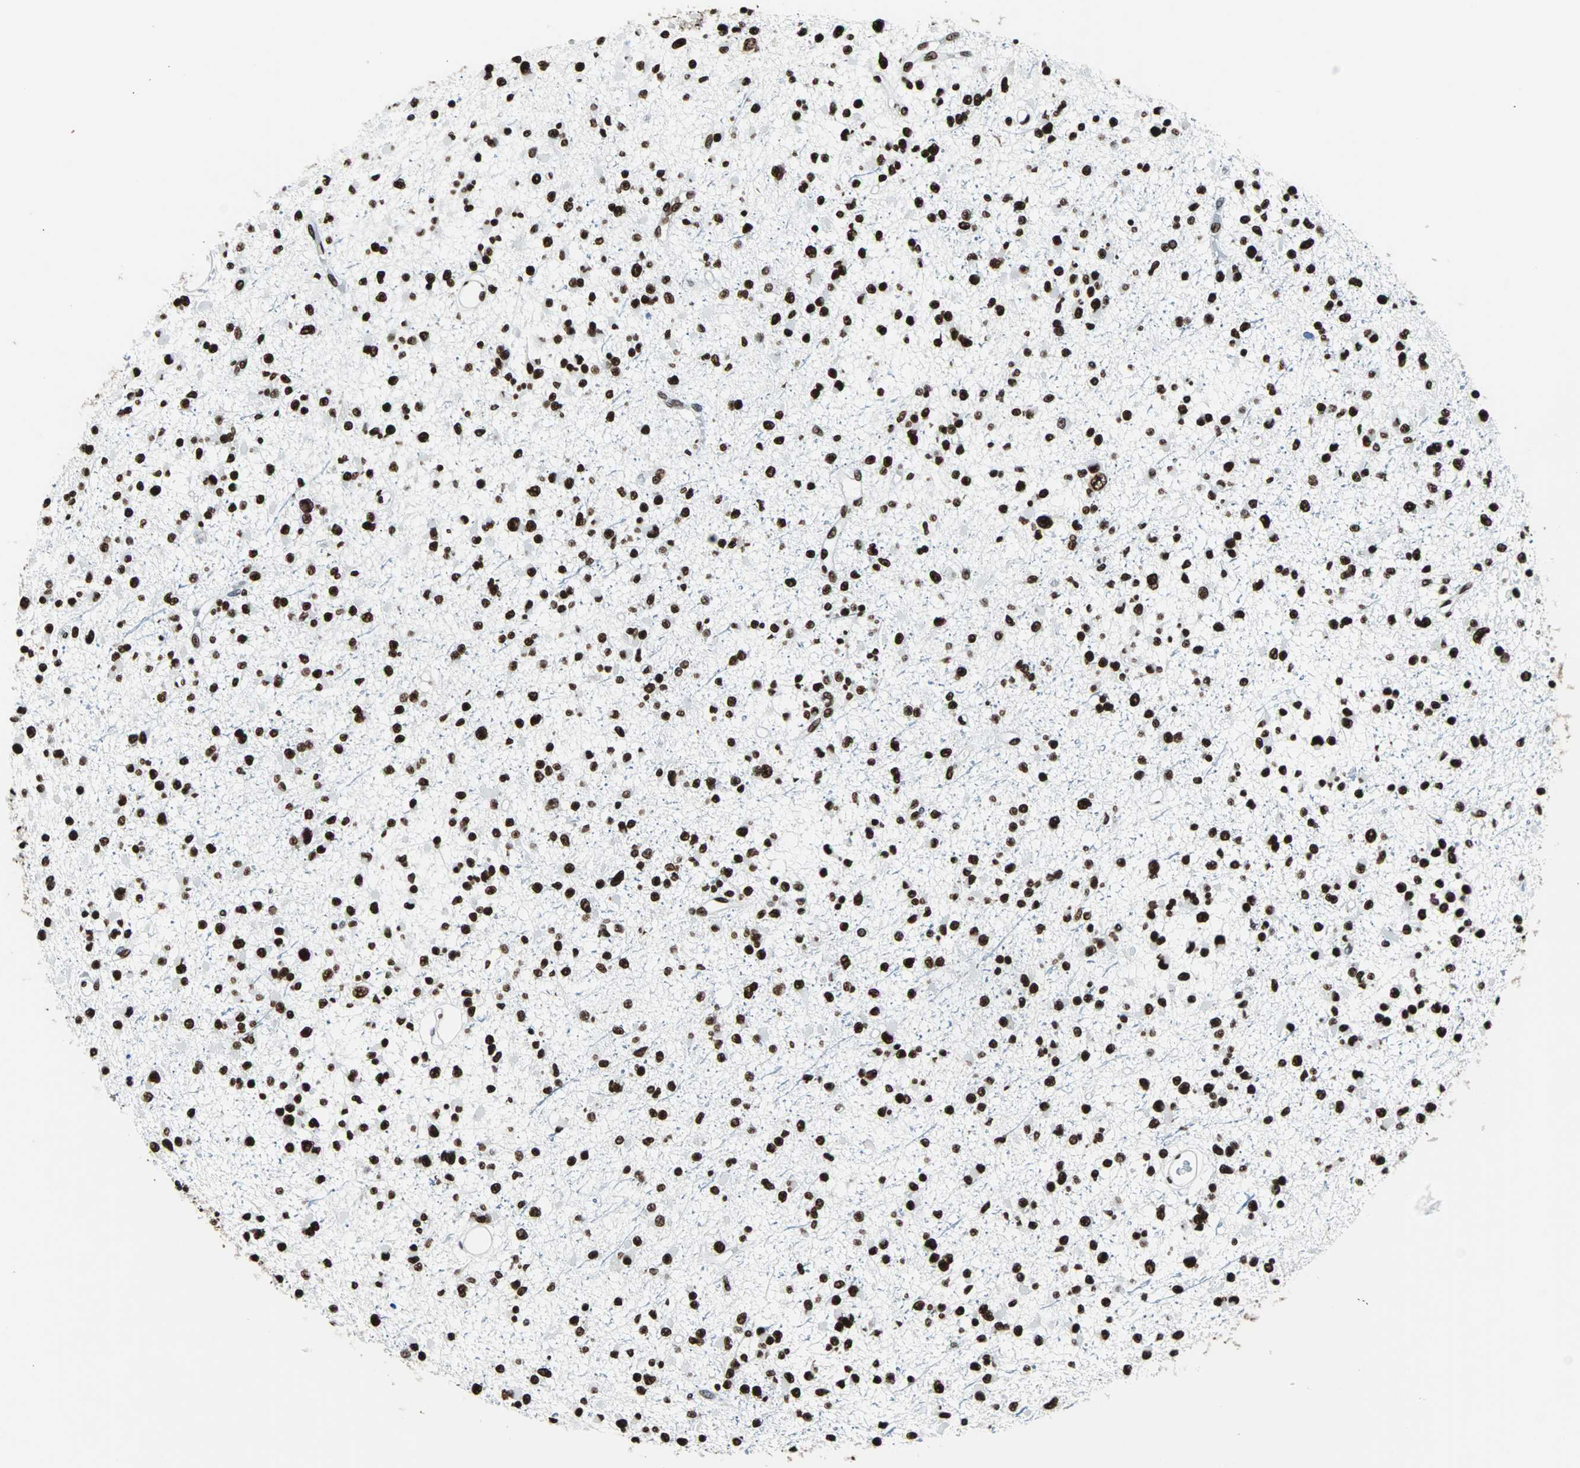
{"staining": {"intensity": "strong", "quantity": ">75%", "location": "nuclear"}, "tissue": "glioma", "cell_type": "Tumor cells", "image_type": "cancer", "snomed": [{"axis": "morphology", "description": "Glioma, malignant, Low grade"}, {"axis": "topography", "description": "Brain"}], "caption": "DAB immunohistochemical staining of malignant glioma (low-grade) reveals strong nuclear protein staining in approximately >75% of tumor cells.", "gene": "FUBP1", "patient": {"sex": "female", "age": 22}}